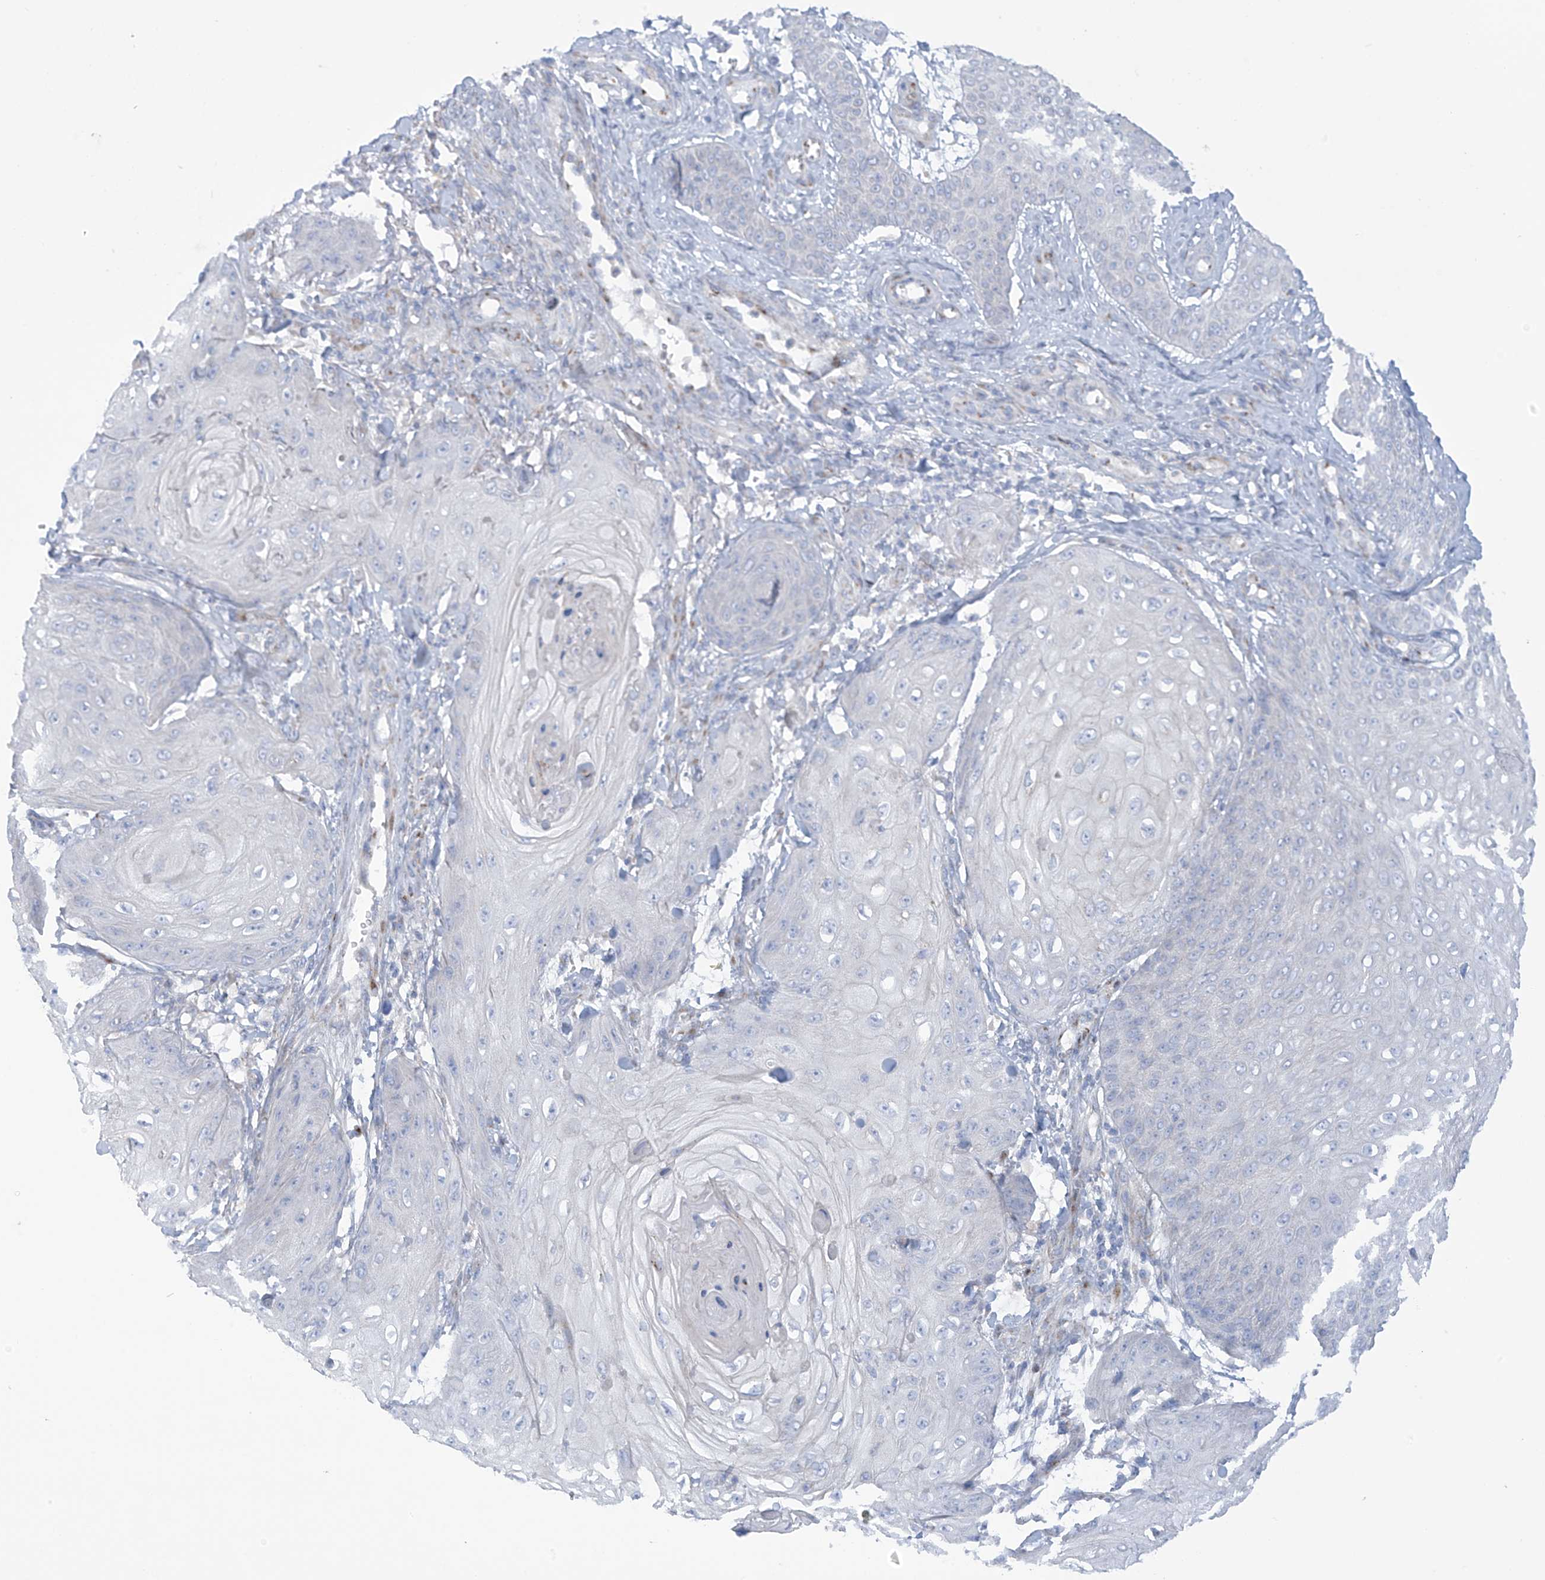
{"staining": {"intensity": "negative", "quantity": "none", "location": "none"}, "tissue": "skin cancer", "cell_type": "Tumor cells", "image_type": "cancer", "snomed": [{"axis": "morphology", "description": "Squamous cell carcinoma, NOS"}, {"axis": "topography", "description": "Skin"}], "caption": "Human skin squamous cell carcinoma stained for a protein using immunohistochemistry (IHC) exhibits no positivity in tumor cells.", "gene": "TRMT2B", "patient": {"sex": "male", "age": 74}}